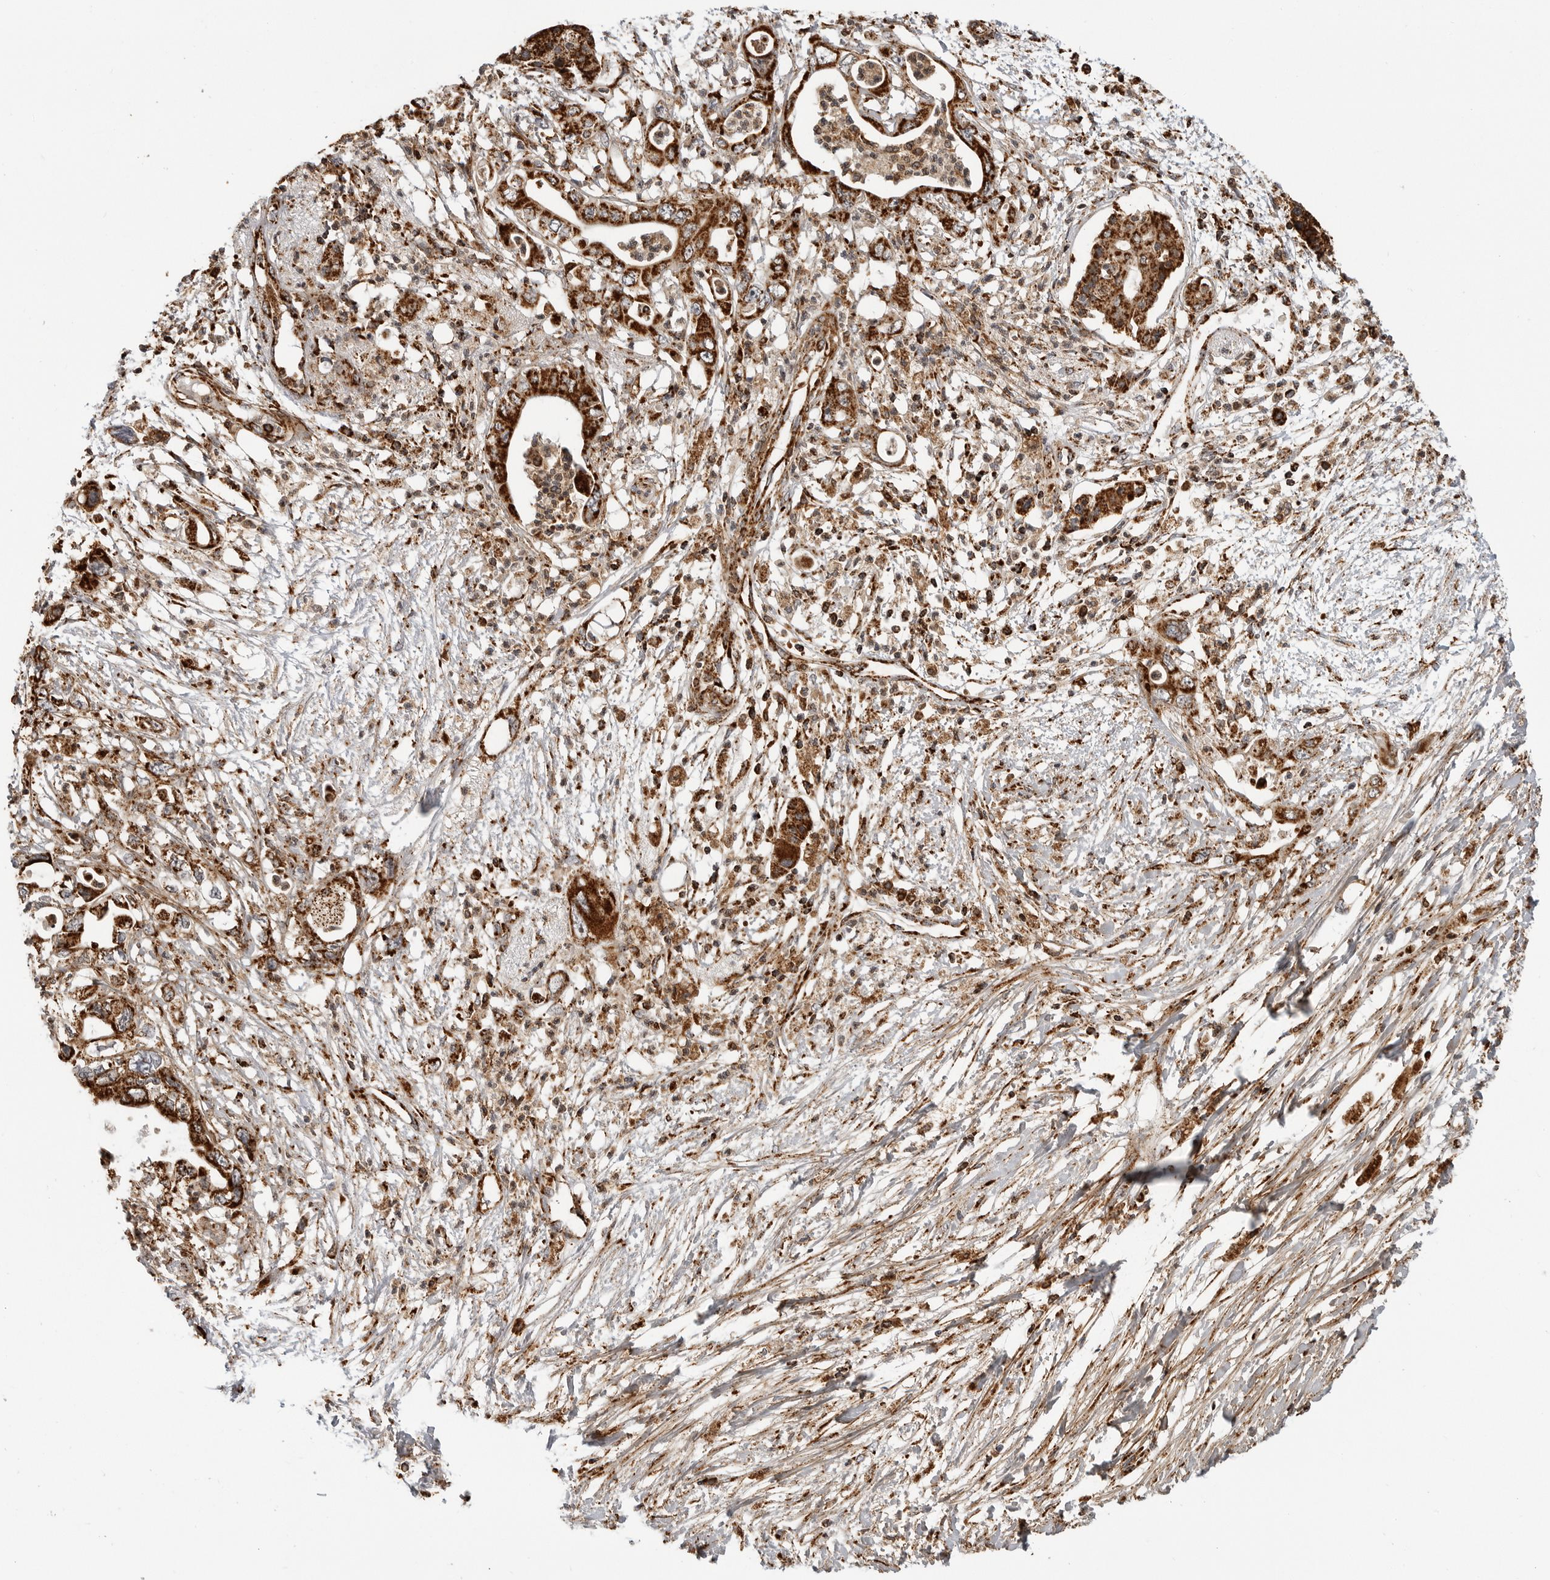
{"staining": {"intensity": "strong", "quantity": ">75%", "location": "cytoplasmic/membranous"}, "tissue": "pancreatic cancer", "cell_type": "Tumor cells", "image_type": "cancer", "snomed": [{"axis": "morphology", "description": "Adenocarcinoma, NOS"}, {"axis": "topography", "description": "Pancreas"}], "caption": "Immunohistochemistry (IHC) of human adenocarcinoma (pancreatic) demonstrates high levels of strong cytoplasmic/membranous staining in about >75% of tumor cells.", "gene": "BMP2K", "patient": {"sex": "male", "age": 66}}